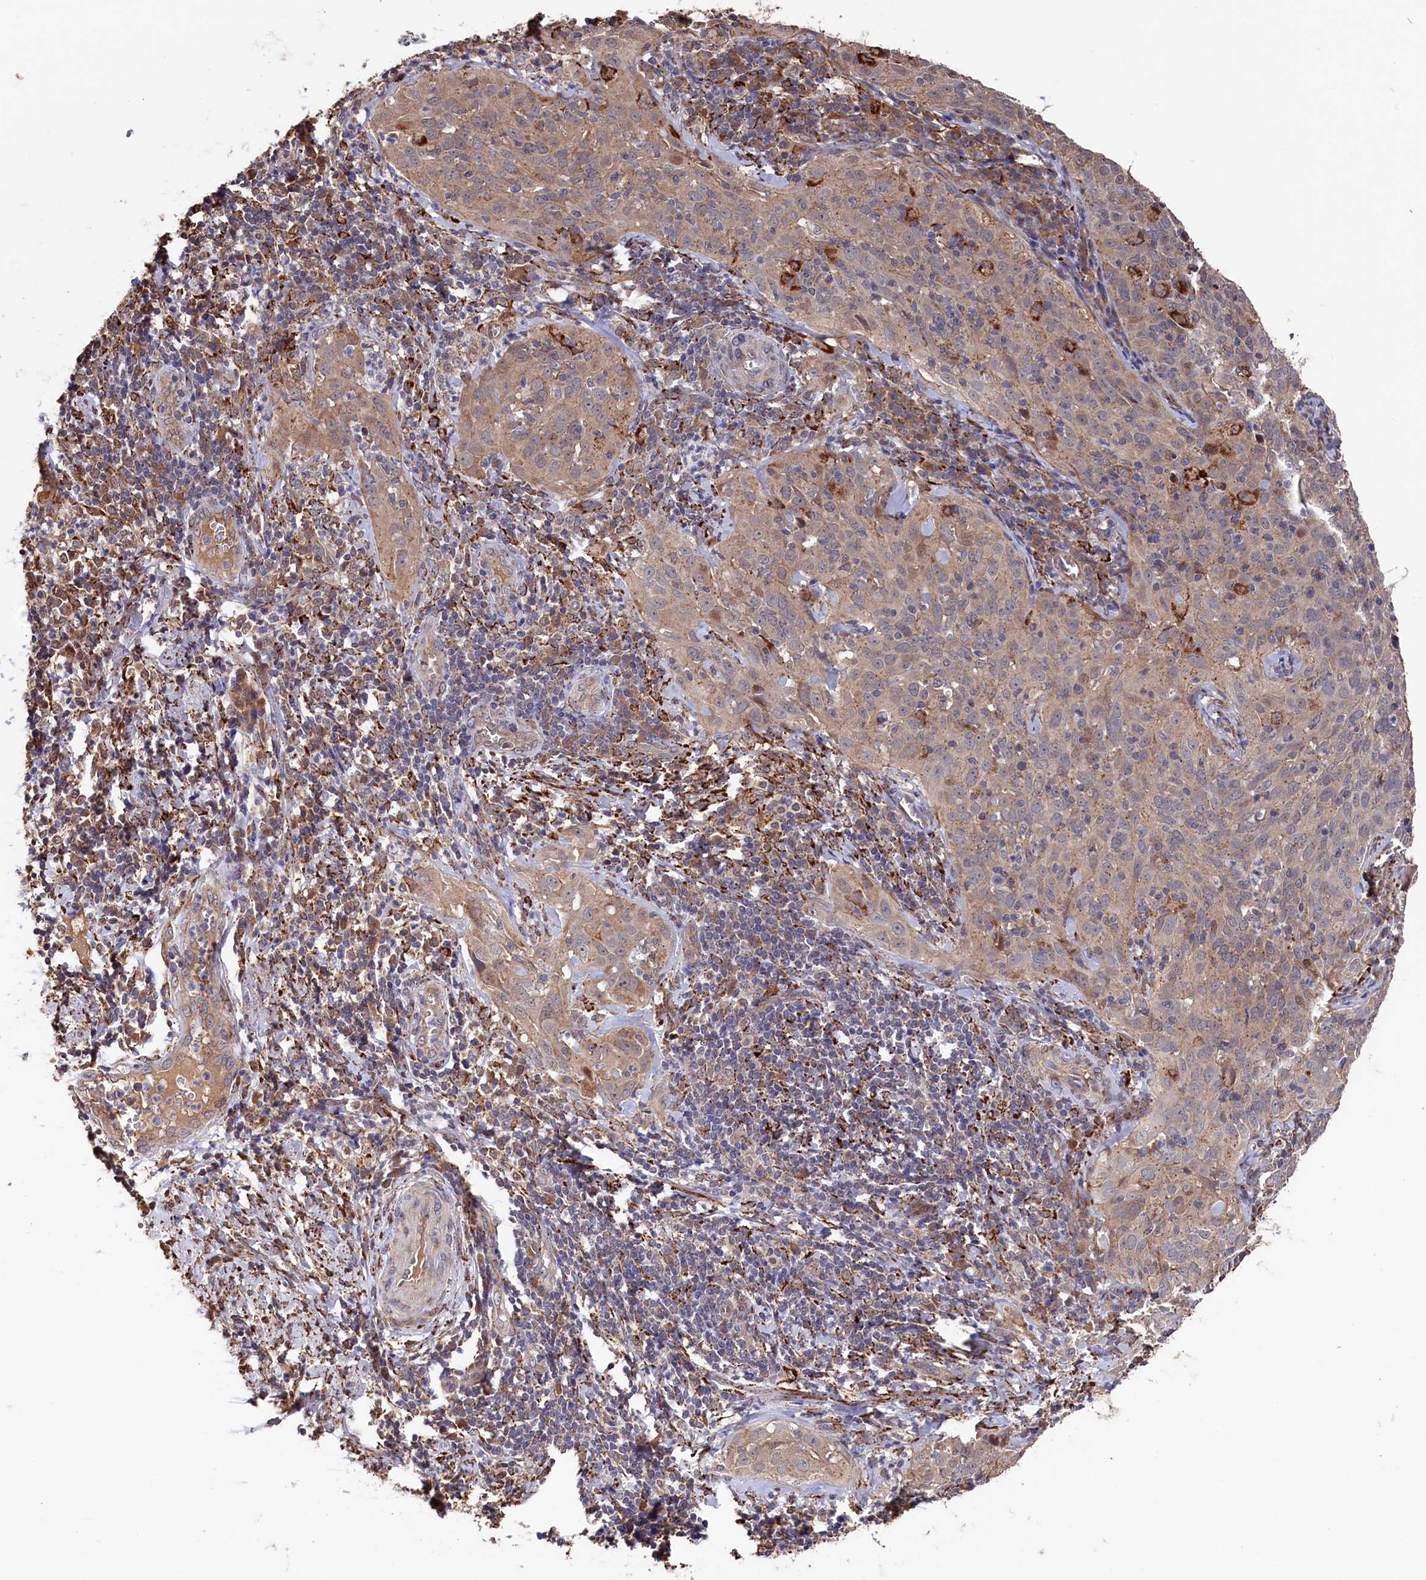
{"staining": {"intensity": "weak", "quantity": ">75%", "location": "cytoplasmic/membranous"}, "tissue": "cervical cancer", "cell_type": "Tumor cells", "image_type": "cancer", "snomed": [{"axis": "morphology", "description": "Normal tissue, NOS"}, {"axis": "morphology", "description": "Squamous cell carcinoma, NOS"}, {"axis": "topography", "description": "Cervix"}], "caption": "This histopathology image exhibits cervical squamous cell carcinoma stained with immunohistochemistry to label a protein in brown. The cytoplasmic/membranous of tumor cells show weak positivity for the protein. Nuclei are counter-stained blue.", "gene": "SLC12A4", "patient": {"sex": "female", "age": 31}}